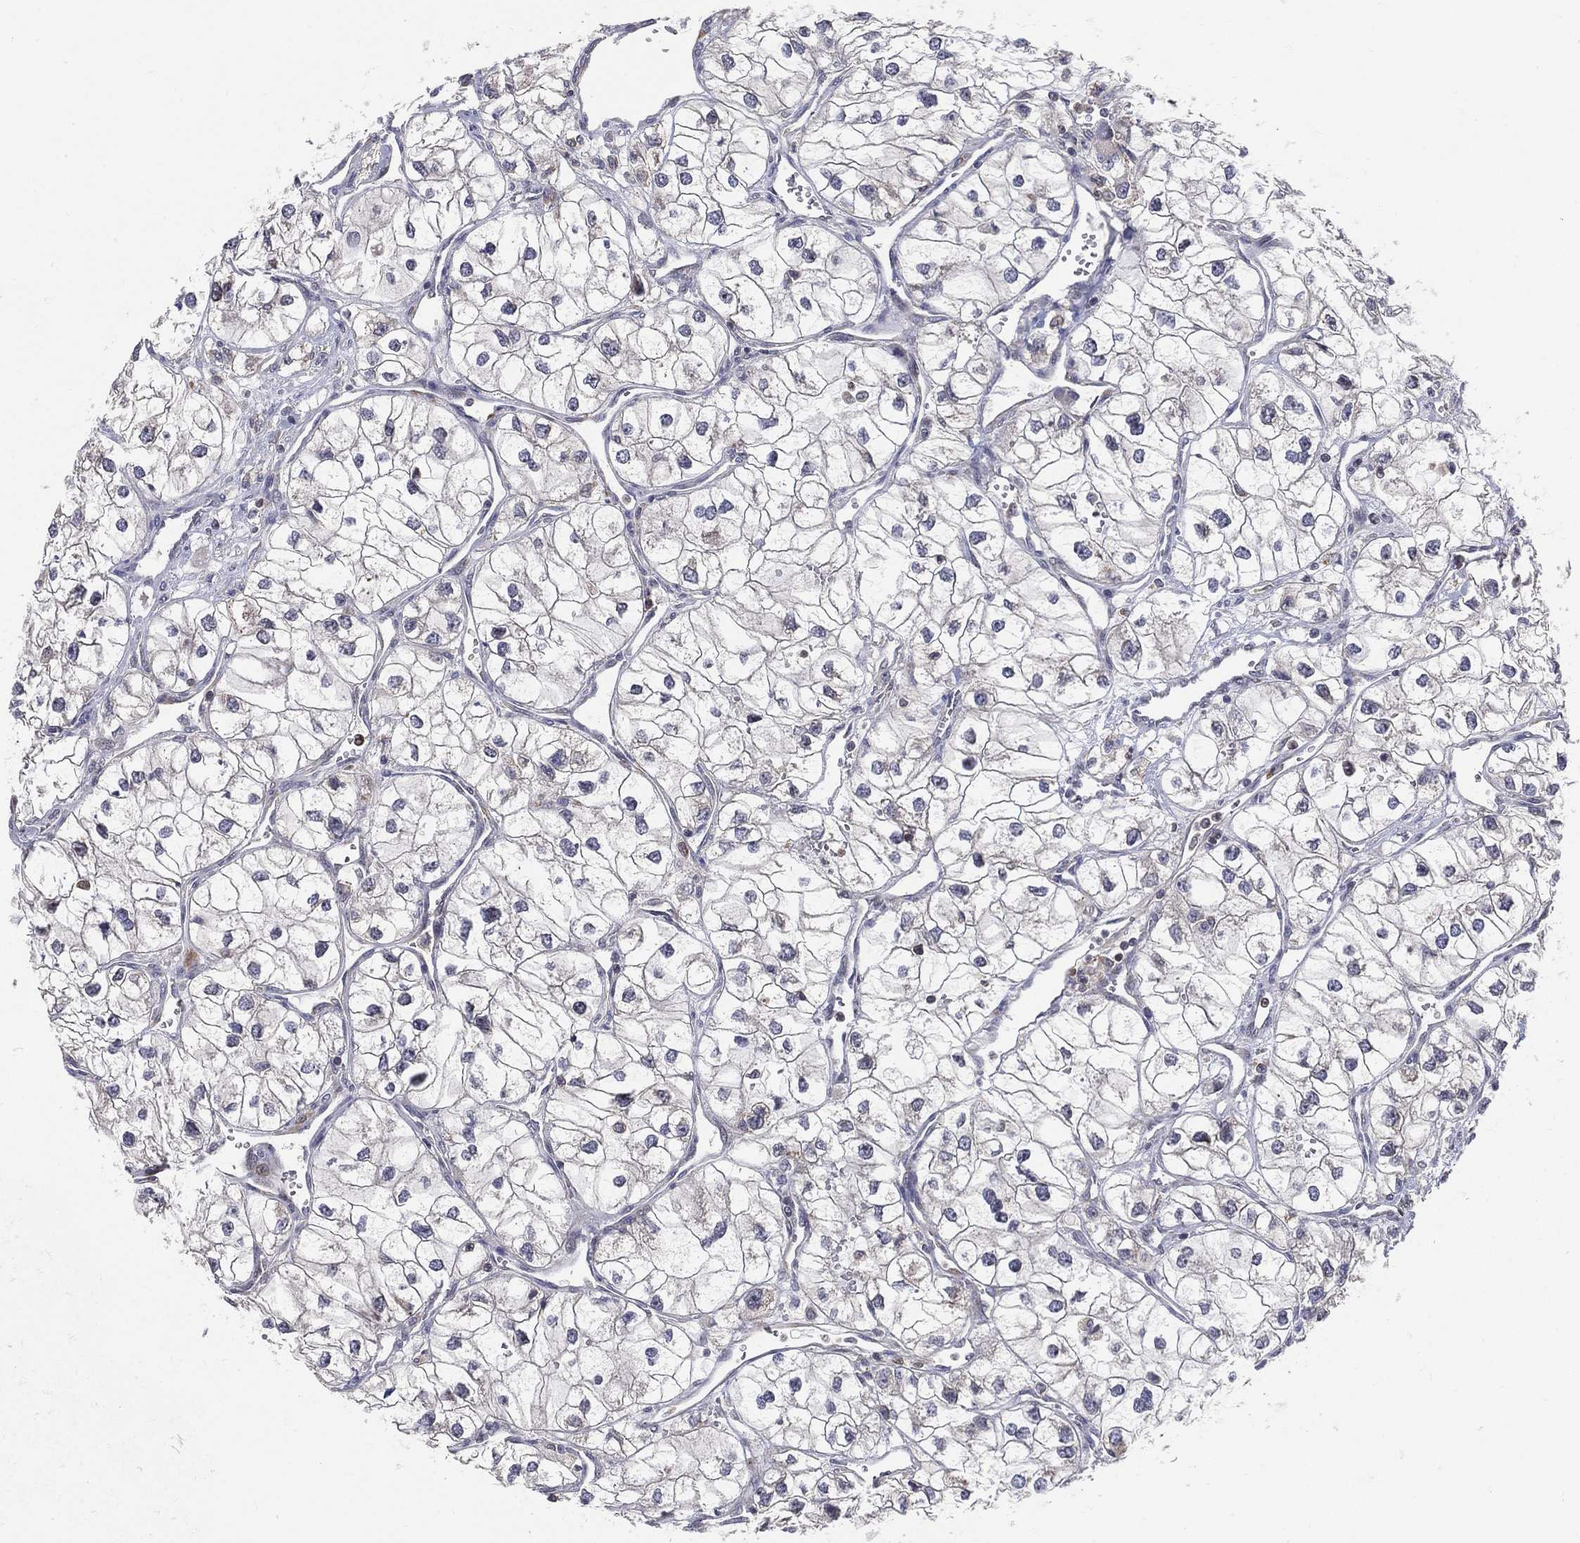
{"staining": {"intensity": "negative", "quantity": "none", "location": "none"}, "tissue": "renal cancer", "cell_type": "Tumor cells", "image_type": "cancer", "snomed": [{"axis": "morphology", "description": "Adenocarcinoma, NOS"}, {"axis": "topography", "description": "Kidney"}], "caption": "A photomicrograph of human renal cancer is negative for staining in tumor cells.", "gene": "TMTC4", "patient": {"sex": "male", "age": 59}}